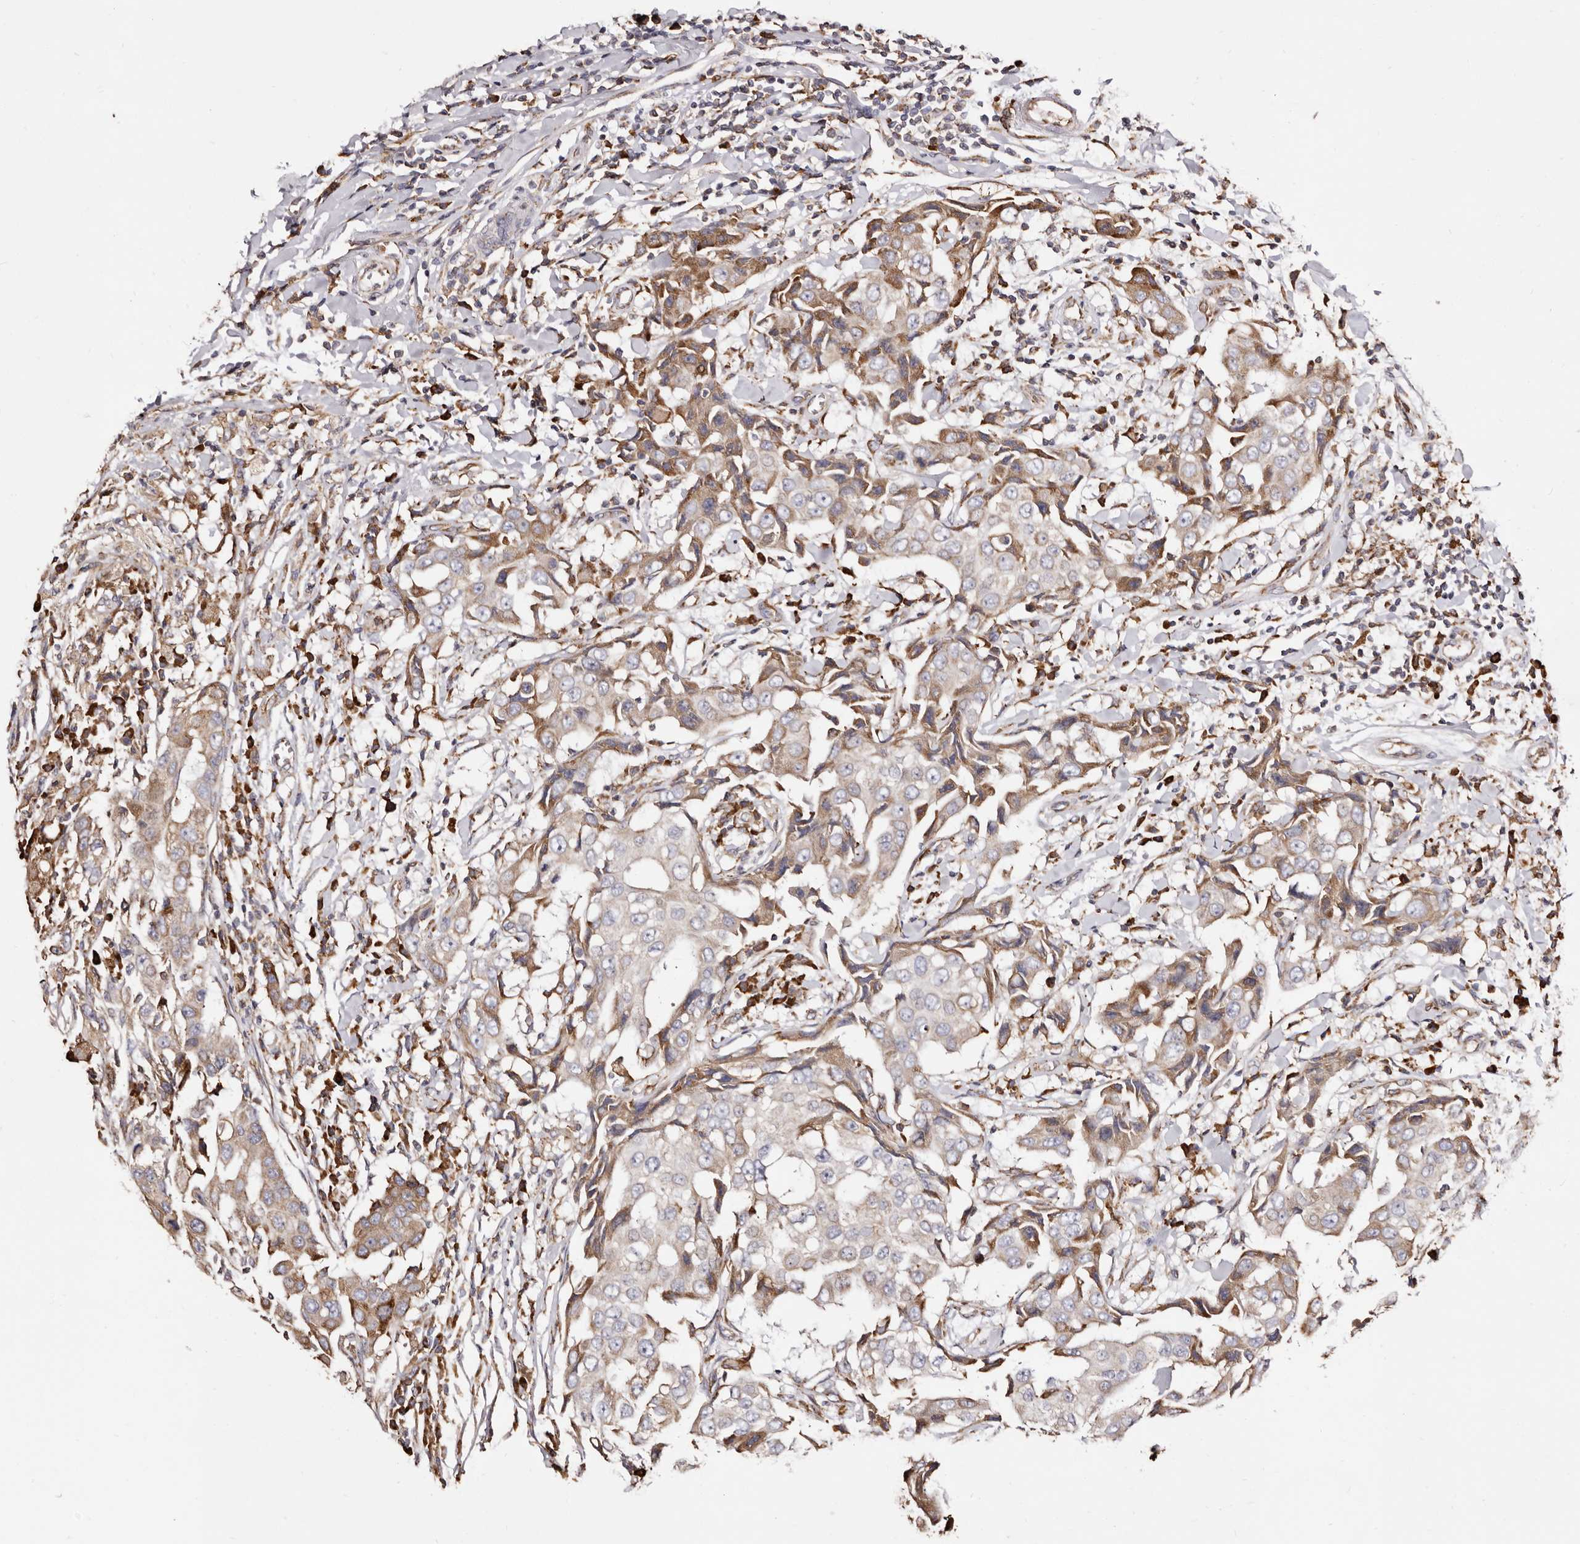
{"staining": {"intensity": "moderate", "quantity": "25%-75%", "location": "cytoplasmic/membranous"}, "tissue": "breast cancer", "cell_type": "Tumor cells", "image_type": "cancer", "snomed": [{"axis": "morphology", "description": "Duct carcinoma"}, {"axis": "topography", "description": "Breast"}], "caption": "Protein staining displays moderate cytoplasmic/membranous expression in about 25%-75% of tumor cells in breast cancer (invasive ductal carcinoma).", "gene": "ACBD6", "patient": {"sex": "female", "age": 27}}